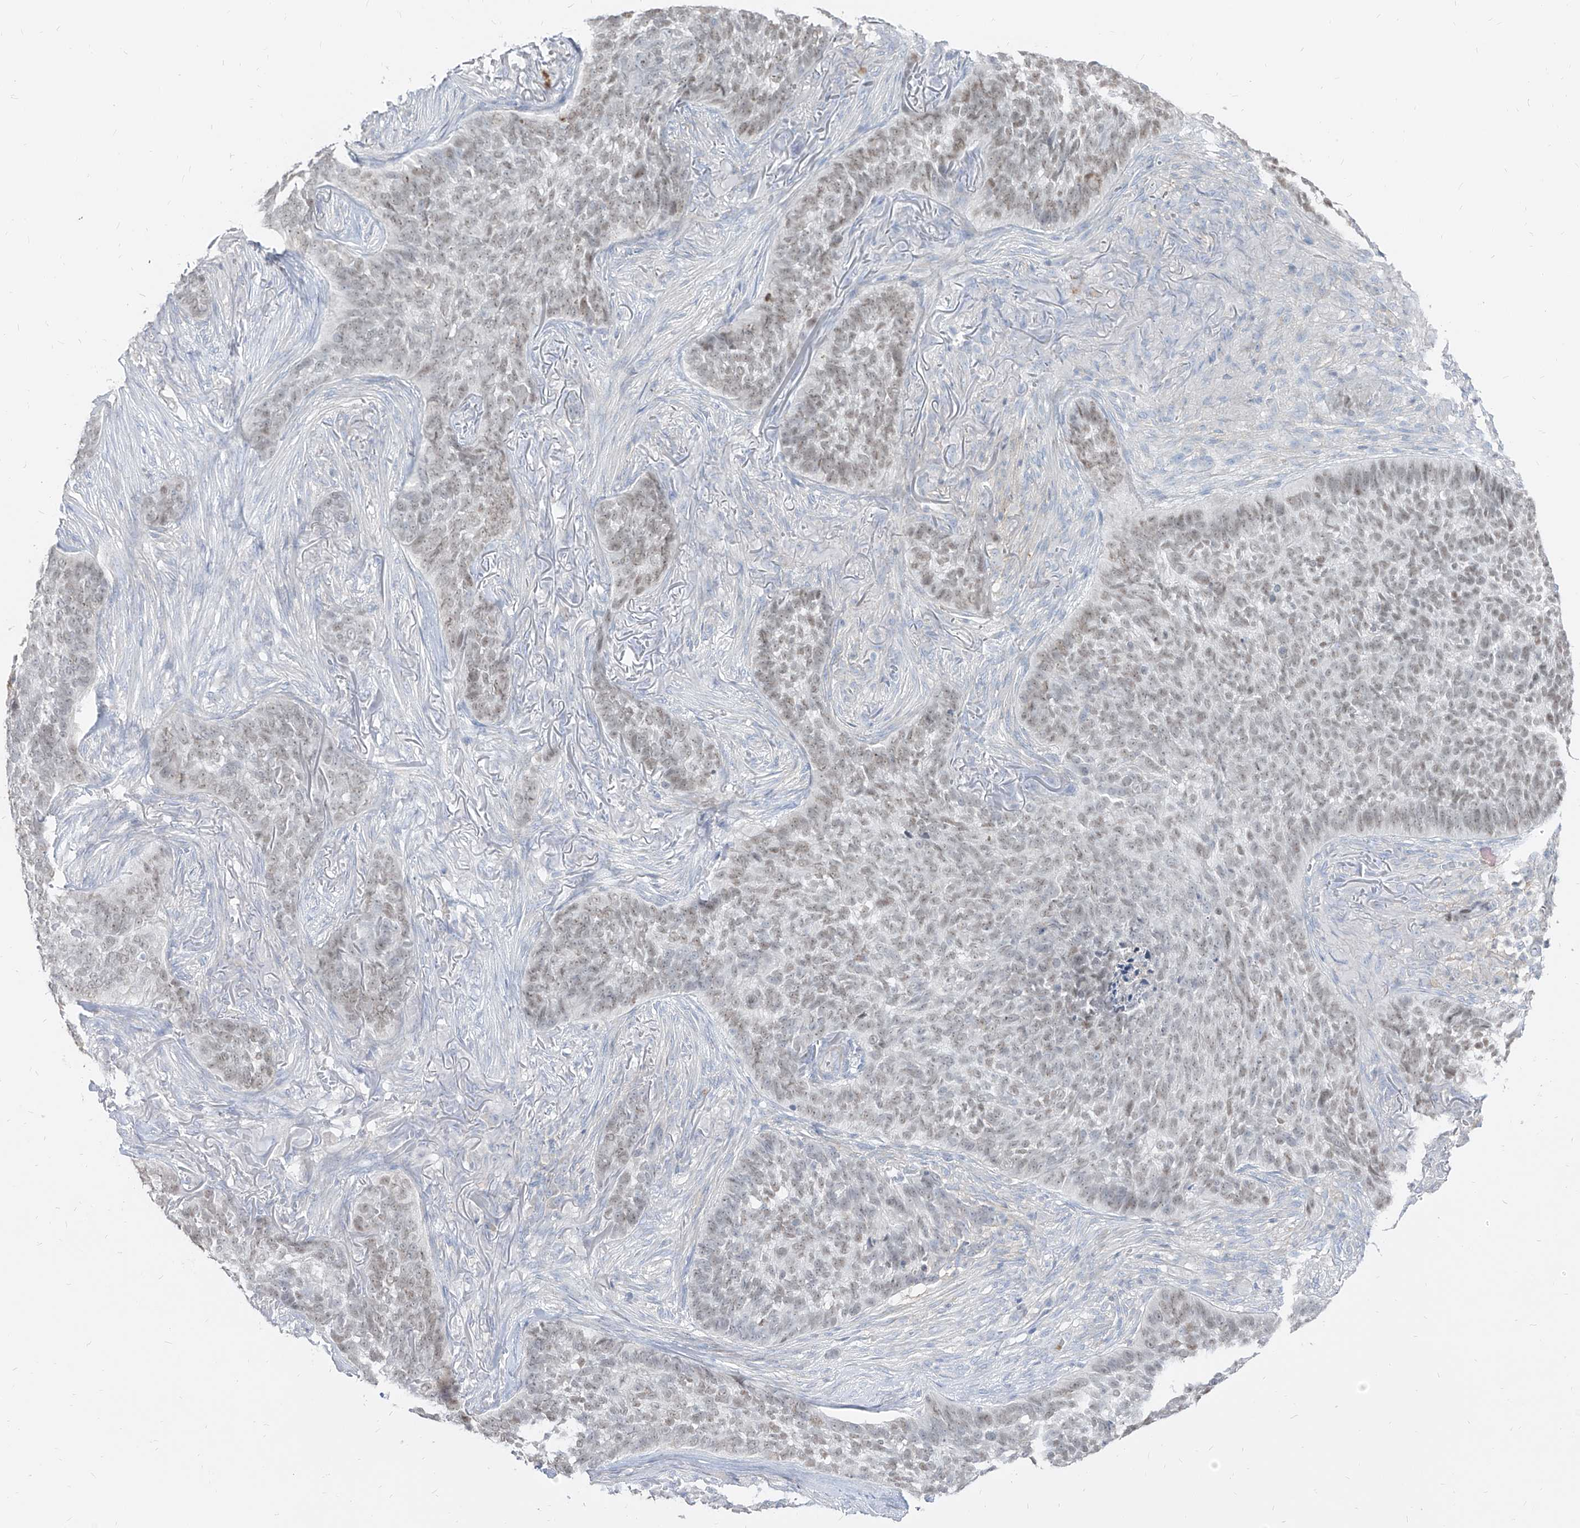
{"staining": {"intensity": "weak", "quantity": "25%-75%", "location": "nuclear"}, "tissue": "skin cancer", "cell_type": "Tumor cells", "image_type": "cancer", "snomed": [{"axis": "morphology", "description": "Basal cell carcinoma"}, {"axis": "topography", "description": "Skin"}], "caption": "IHC (DAB (3,3'-diaminobenzidine)) staining of human basal cell carcinoma (skin) displays weak nuclear protein positivity in about 25%-75% of tumor cells. Using DAB (brown) and hematoxylin (blue) stains, captured at high magnification using brightfield microscopy.", "gene": "RBFOX3", "patient": {"sex": "male", "age": 85}}